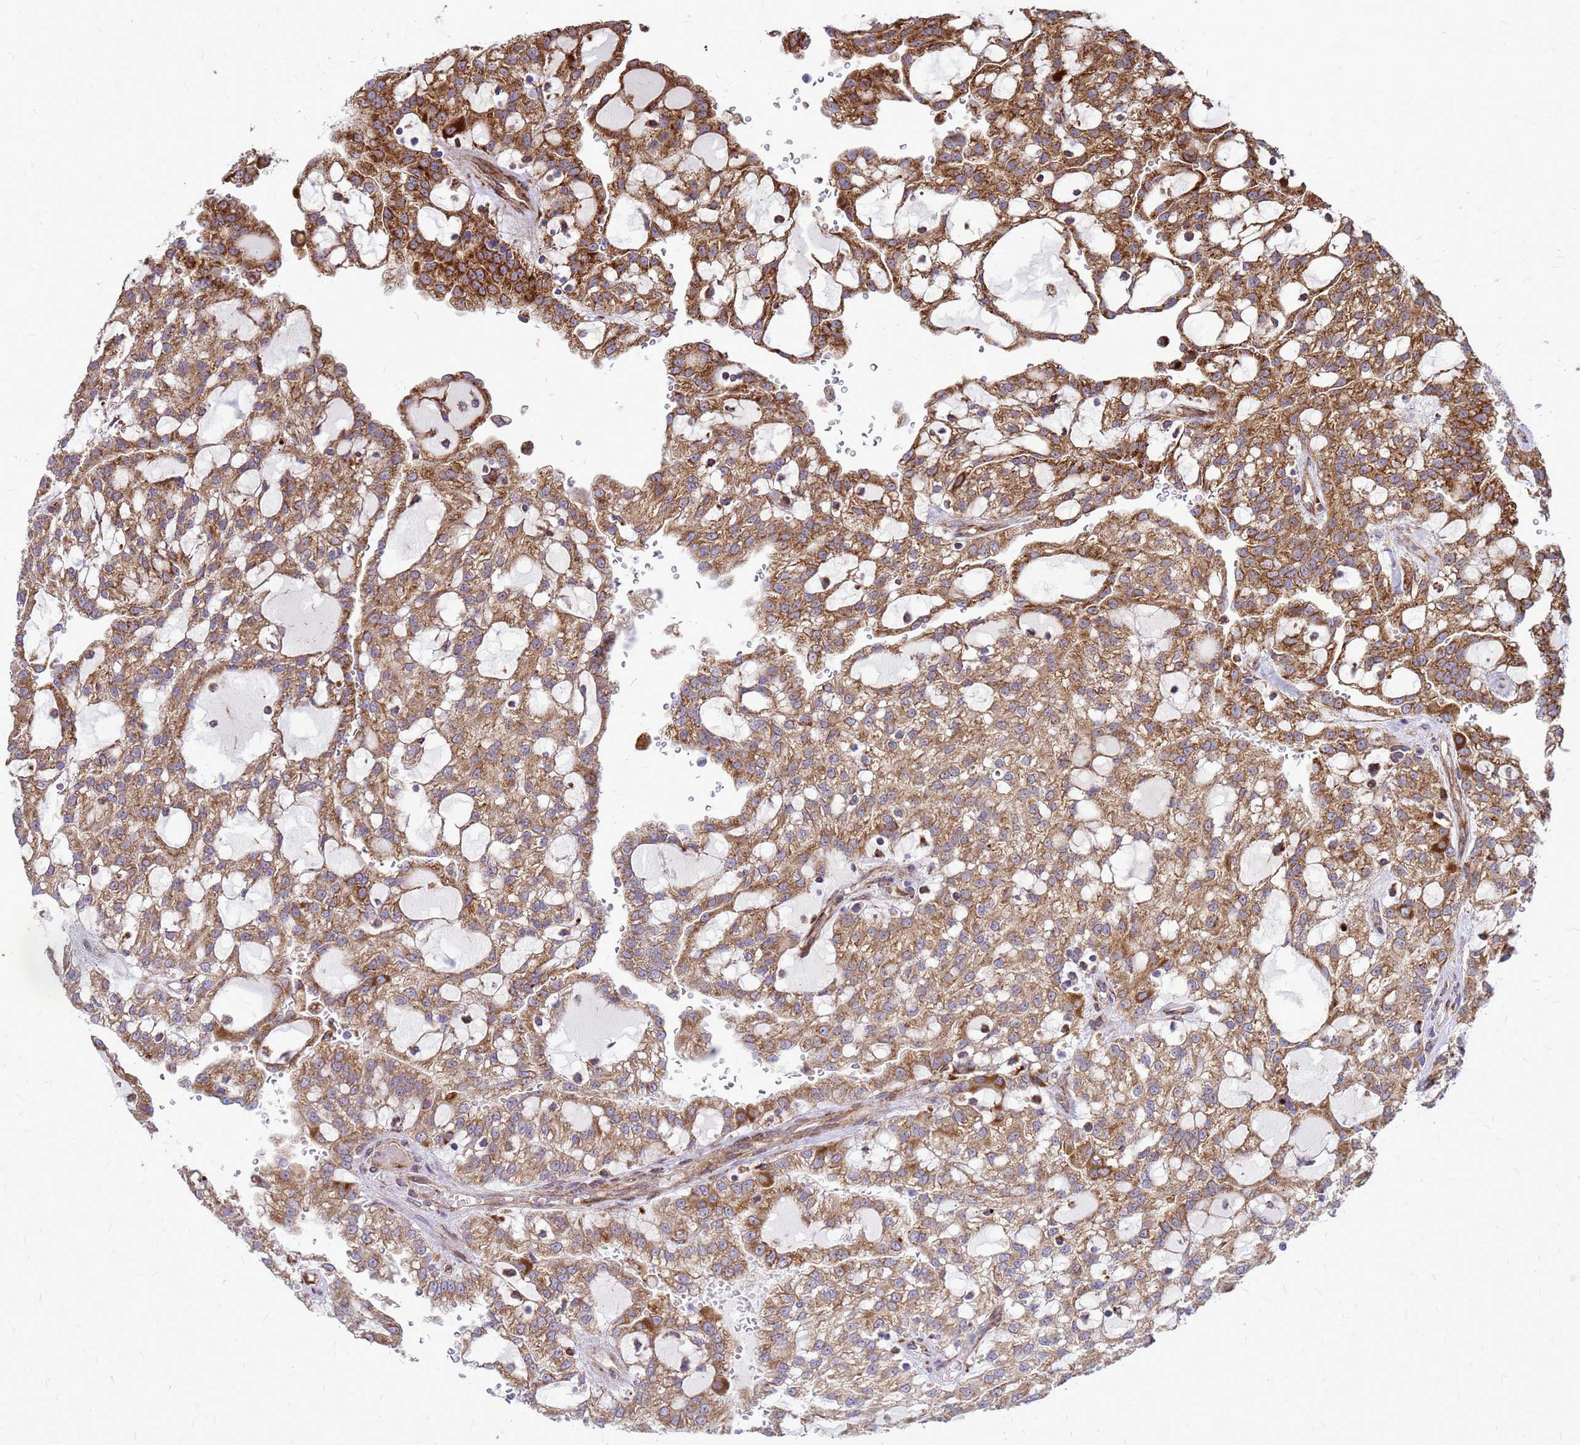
{"staining": {"intensity": "moderate", "quantity": ">75%", "location": "cytoplasmic/membranous"}, "tissue": "renal cancer", "cell_type": "Tumor cells", "image_type": "cancer", "snomed": [{"axis": "morphology", "description": "Adenocarcinoma, NOS"}, {"axis": "topography", "description": "Kidney"}], "caption": "Protein staining of renal cancer tissue demonstrates moderate cytoplasmic/membranous staining in approximately >75% of tumor cells.", "gene": "FSTL4", "patient": {"sex": "male", "age": 63}}